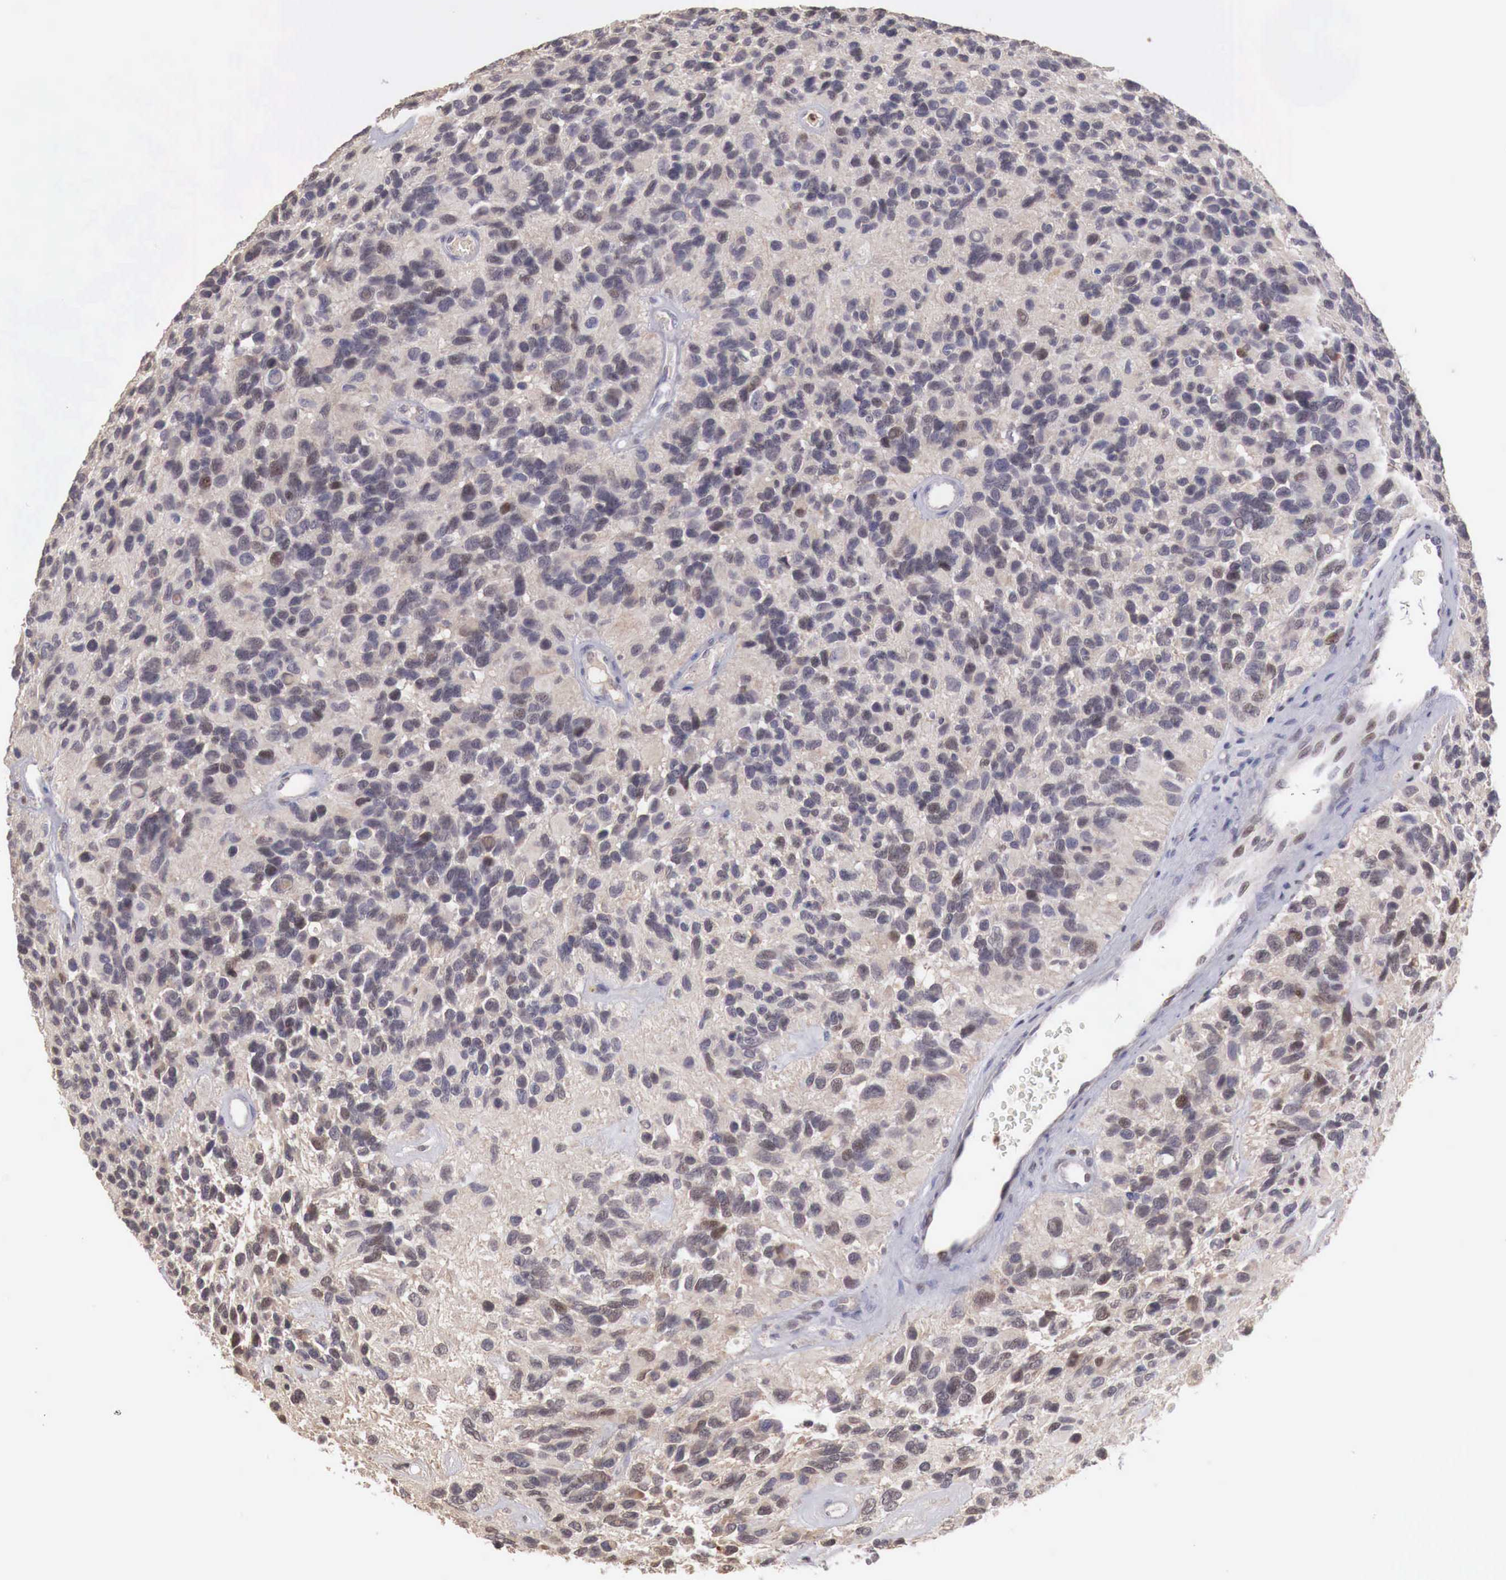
{"staining": {"intensity": "negative", "quantity": "none", "location": "none"}, "tissue": "glioma", "cell_type": "Tumor cells", "image_type": "cancer", "snomed": [{"axis": "morphology", "description": "Glioma, malignant, High grade"}, {"axis": "topography", "description": "Brain"}], "caption": "Immunohistochemical staining of human glioma displays no significant staining in tumor cells.", "gene": "TBC1D9", "patient": {"sex": "male", "age": 77}}